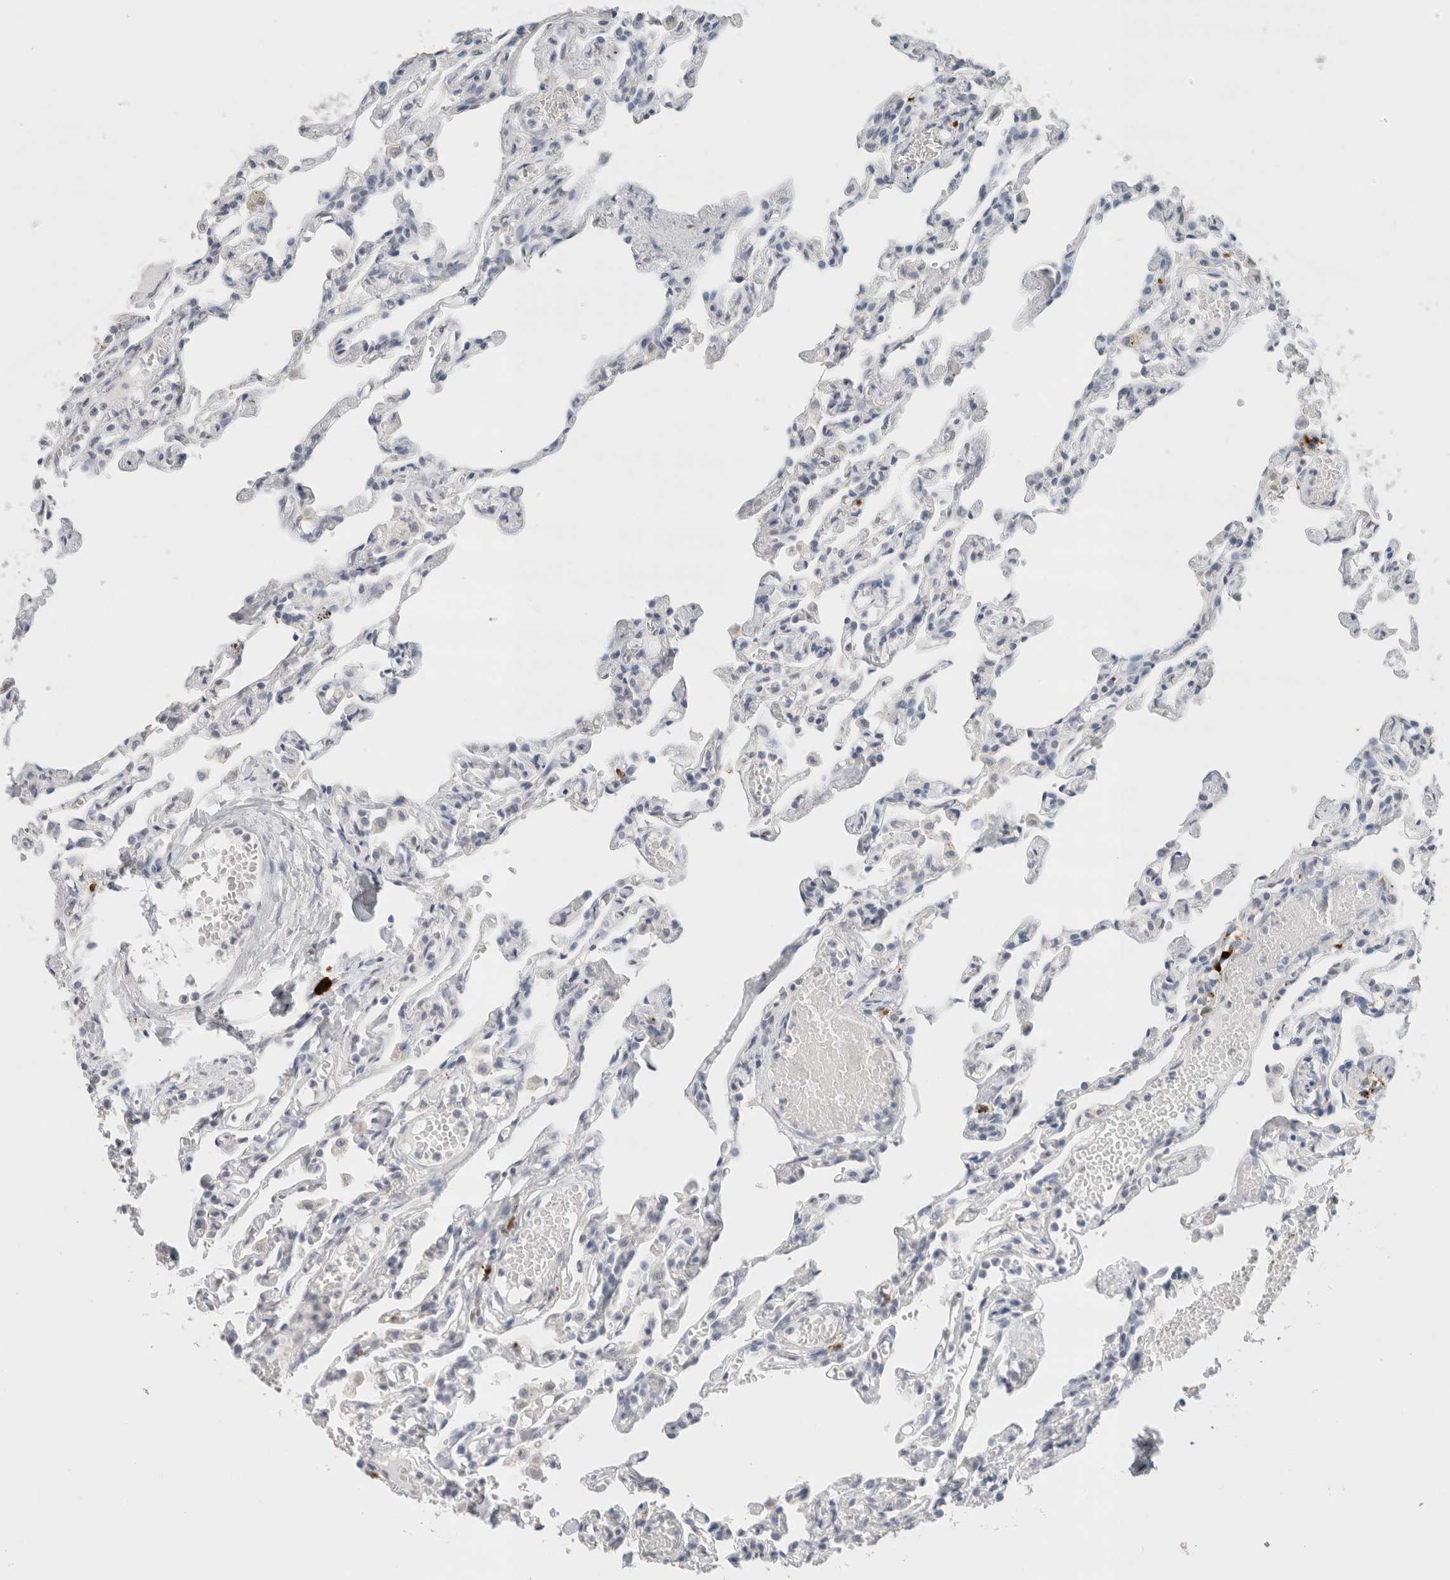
{"staining": {"intensity": "negative", "quantity": "none", "location": "none"}, "tissue": "lung", "cell_type": "Alveolar cells", "image_type": "normal", "snomed": [{"axis": "morphology", "description": "Normal tissue, NOS"}, {"axis": "topography", "description": "Lung"}], "caption": "Immunohistochemical staining of normal lung exhibits no significant staining in alveolar cells.", "gene": "CD80", "patient": {"sex": "male", "age": 21}}